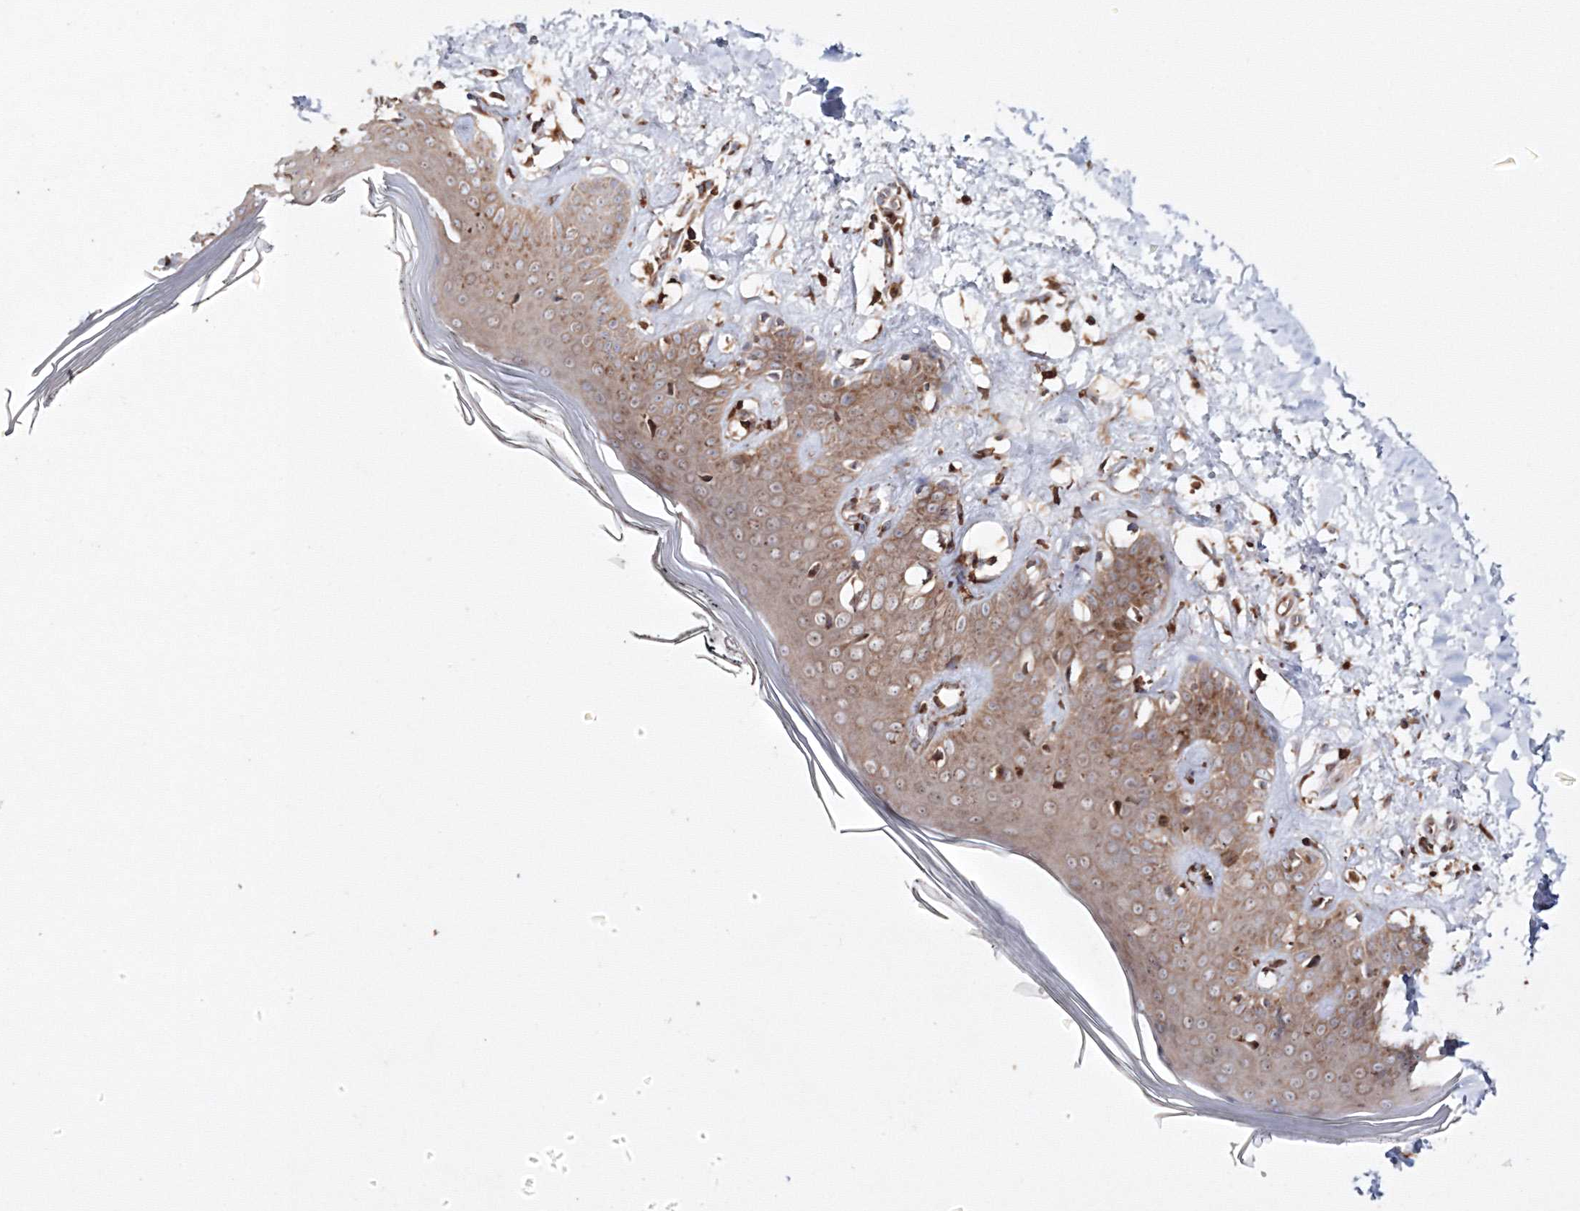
{"staining": {"intensity": "strong", "quantity": ">75%", "location": "cytoplasmic/membranous"}, "tissue": "skin", "cell_type": "Fibroblasts", "image_type": "normal", "snomed": [{"axis": "morphology", "description": "Normal tissue, NOS"}, {"axis": "topography", "description": "Skin"}], "caption": "High-magnification brightfield microscopy of benign skin stained with DAB (3,3'-diaminobenzidine) (brown) and counterstained with hematoxylin (blue). fibroblasts exhibit strong cytoplasmic/membranous expression is appreciated in approximately>75% of cells.", "gene": "ARCN1", "patient": {"sex": "female", "age": 64}}